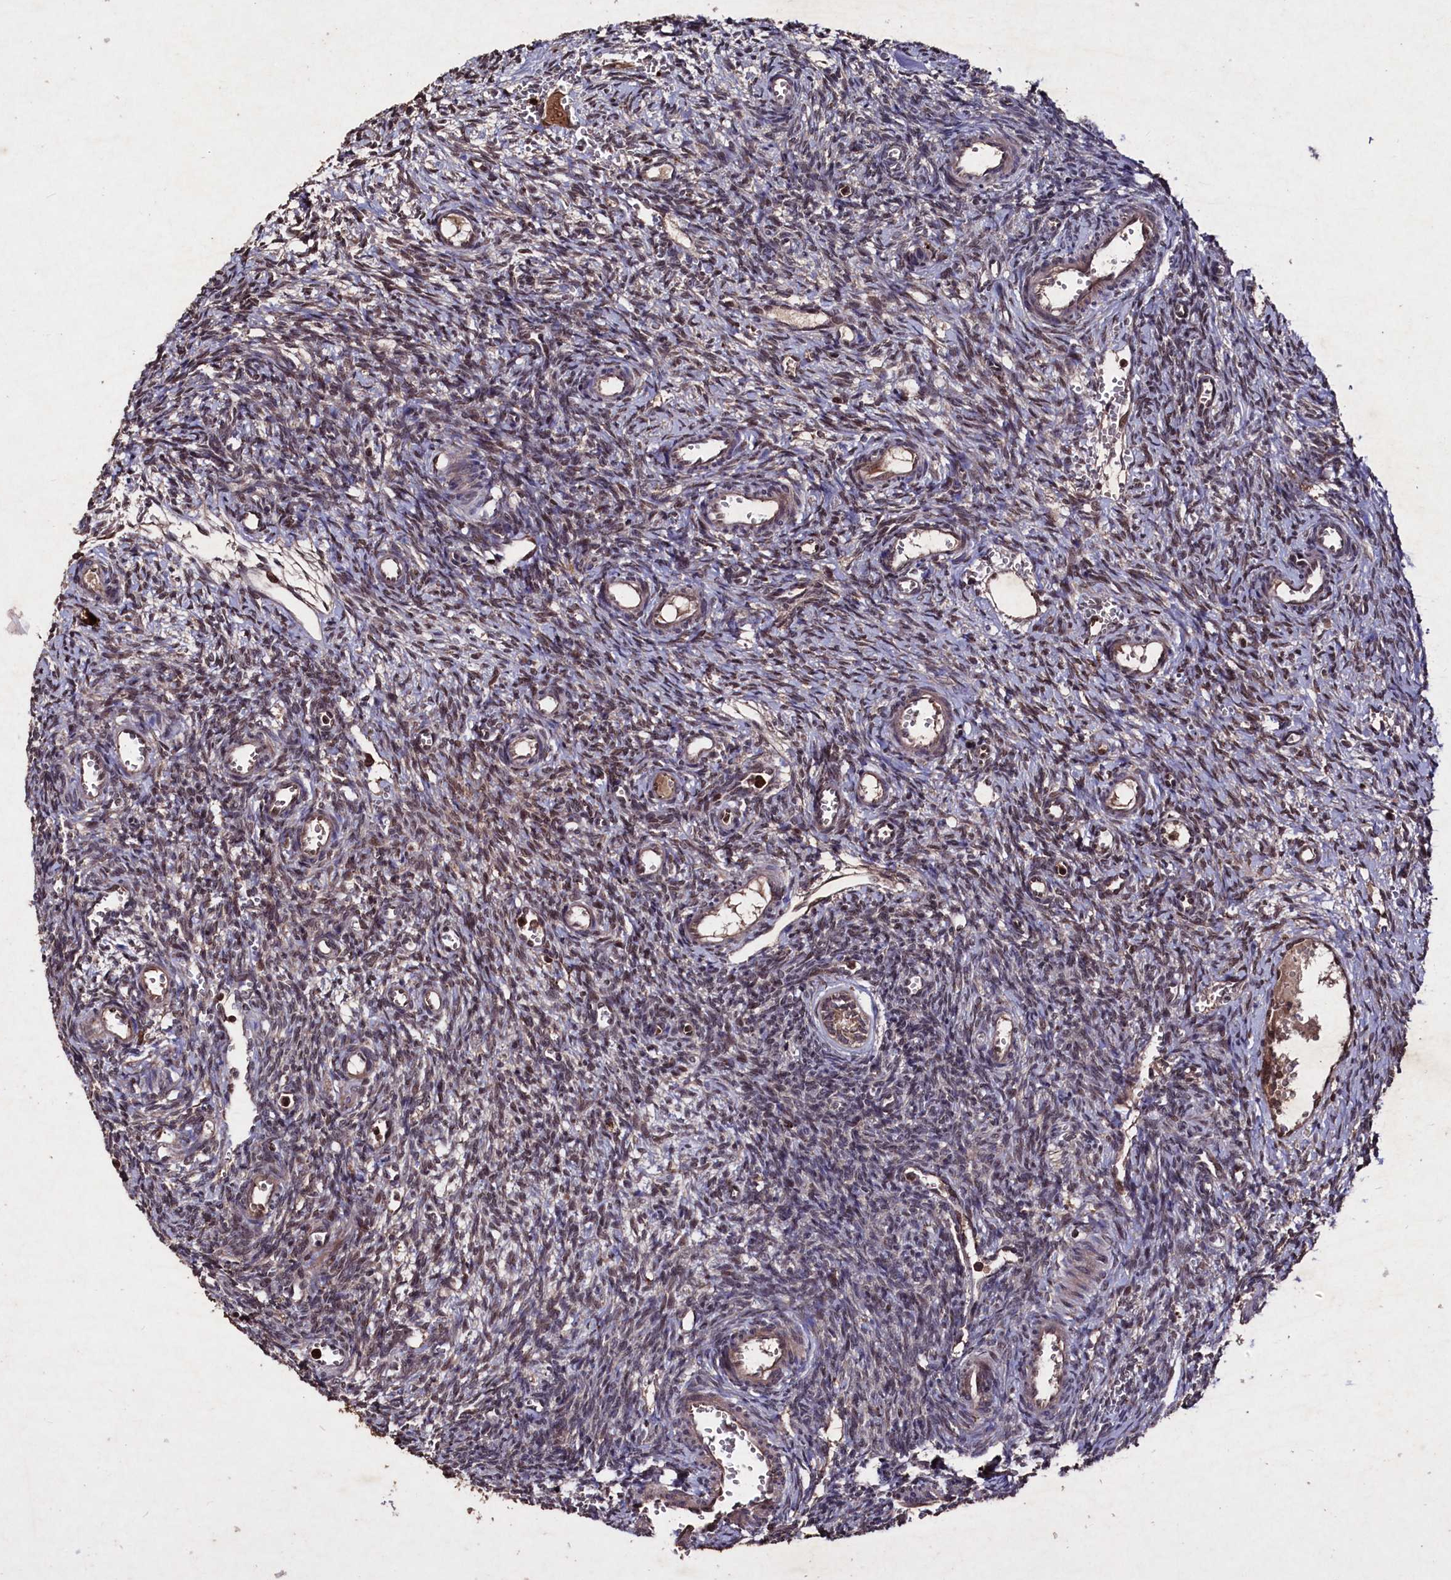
{"staining": {"intensity": "weak", "quantity": "<25%", "location": "nuclear"}, "tissue": "ovary", "cell_type": "Ovarian stroma cells", "image_type": "normal", "snomed": [{"axis": "morphology", "description": "Normal tissue, NOS"}, {"axis": "topography", "description": "Ovary"}], "caption": "A high-resolution micrograph shows IHC staining of unremarkable ovary, which demonstrates no significant positivity in ovarian stroma cells.", "gene": "MYO1H", "patient": {"sex": "female", "age": 39}}